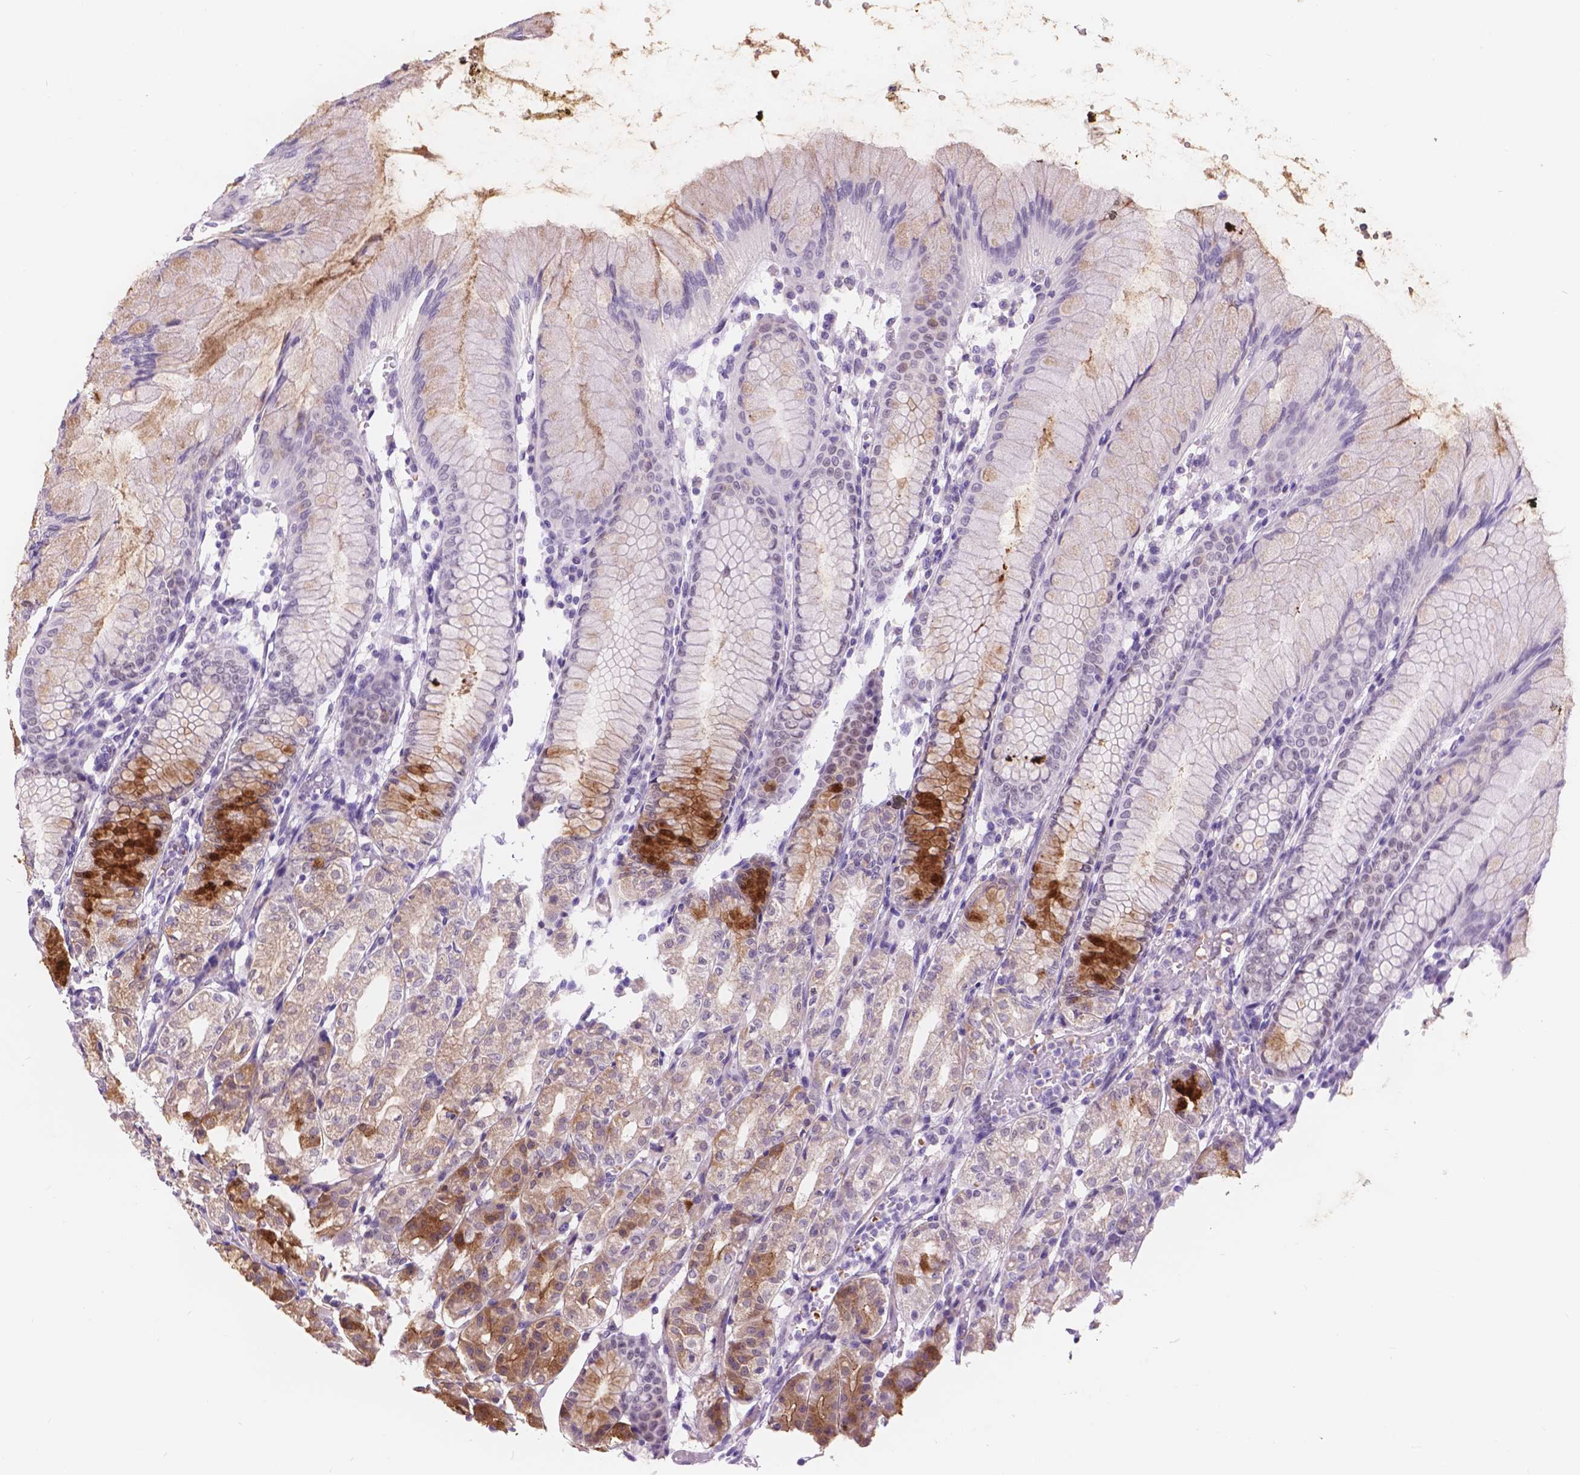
{"staining": {"intensity": "strong", "quantity": "25%-75%", "location": "cytoplasmic/membranous"}, "tissue": "stomach", "cell_type": "Glandular cells", "image_type": "normal", "snomed": [{"axis": "morphology", "description": "Normal tissue, NOS"}, {"axis": "topography", "description": "Stomach"}], "caption": "Immunohistochemical staining of benign human stomach displays 25%-75% levels of strong cytoplasmic/membranous protein expression in about 25%-75% of glandular cells.", "gene": "DCC", "patient": {"sex": "female", "age": 57}}